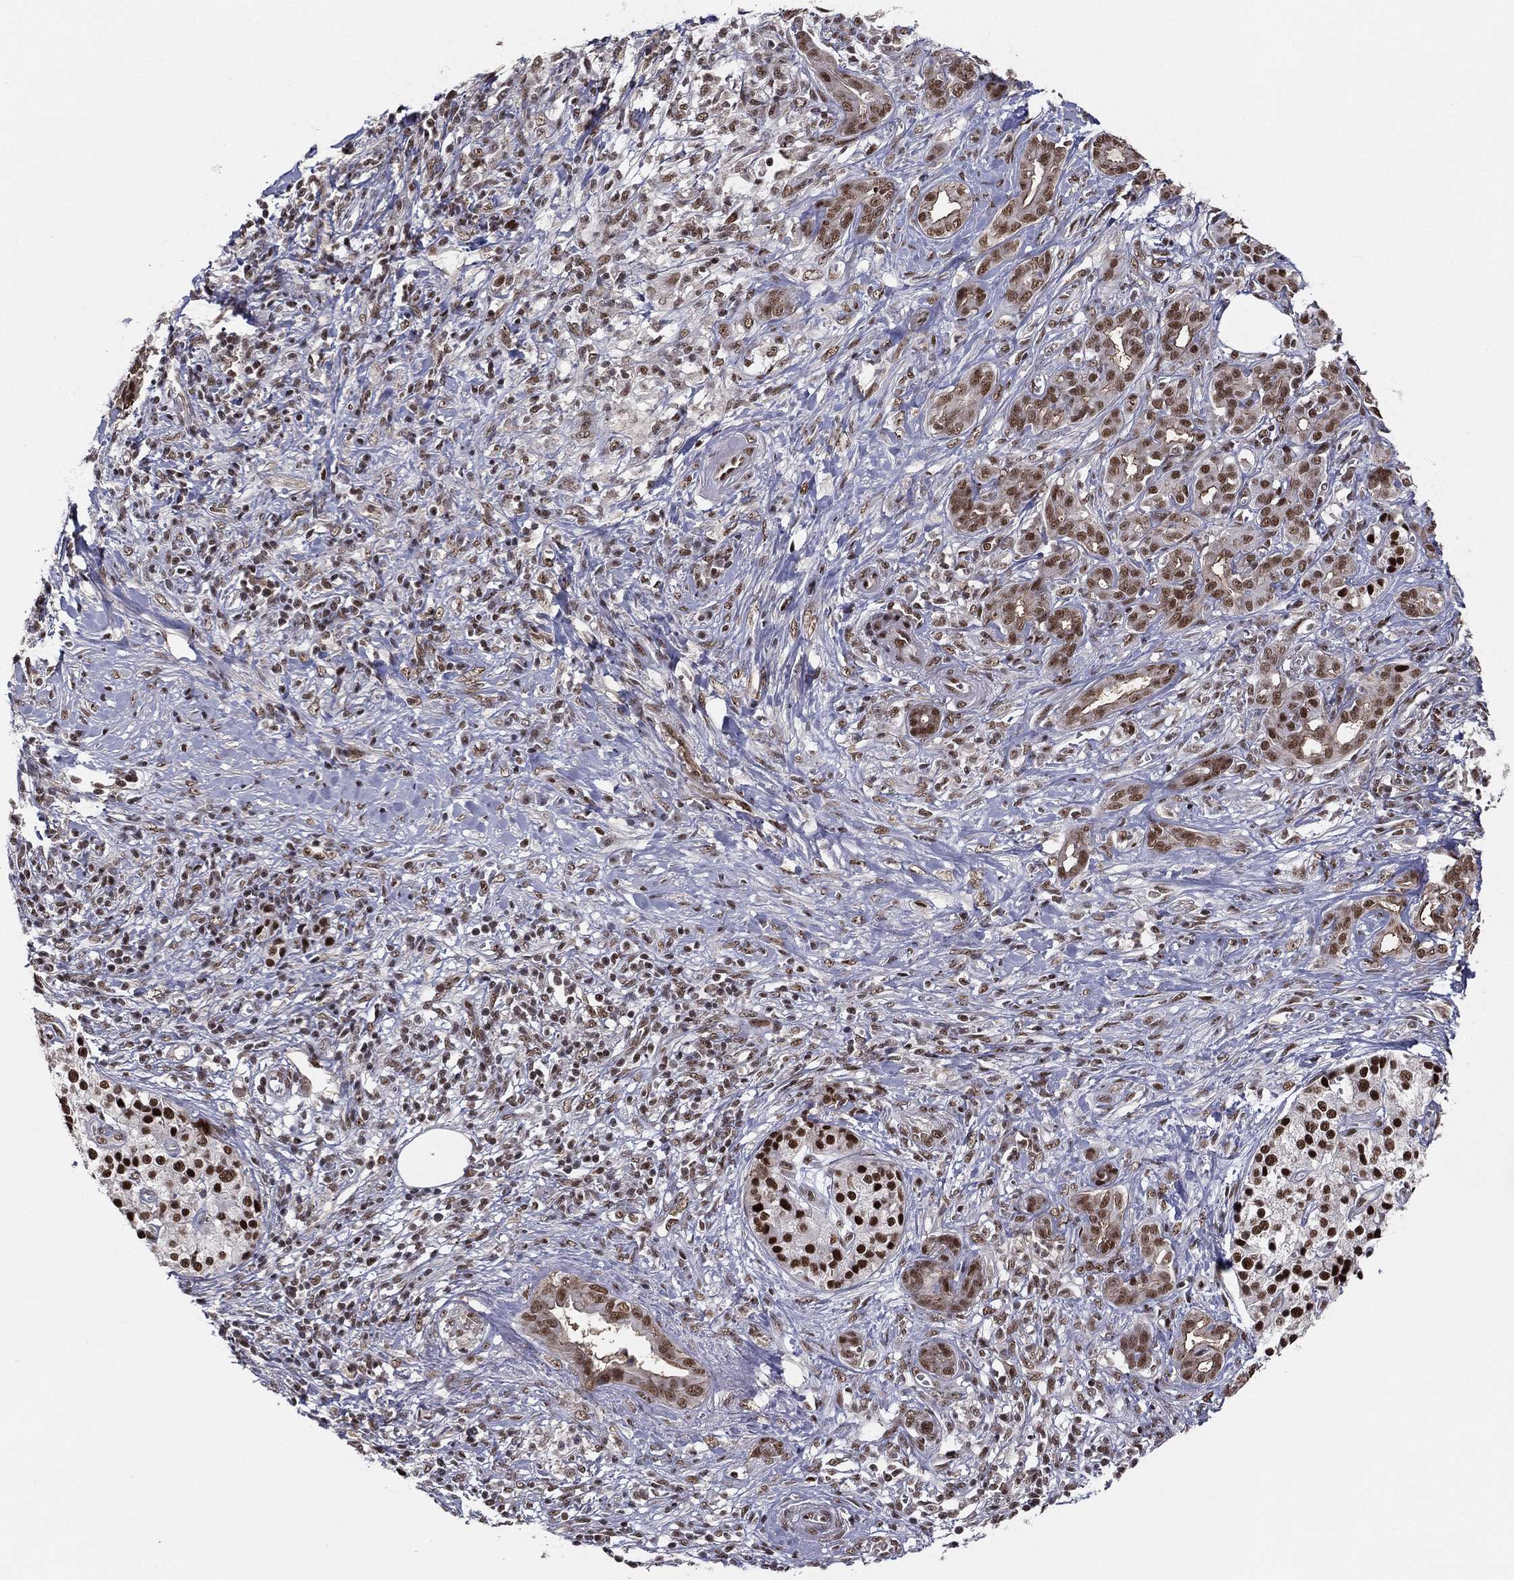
{"staining": {"intensity": "strong", "quantity": "25%-75%", "location": "nuclear"}, "tissue": "pancreatic cancer", "cell_type": "Tumor cells", "image_type": "cancer", "snomed": [{"axis": "morphology", "description": "Adenocarcinoma, NOS"}, {"axis": "topography", "description": "Pancreas"}], "caption": "Immunohistochemistry (DAB (3,3'-diaminobenzidine)) staining of pancreatic adenocarcinoma demonstrates strong nuclear protein expression in approximately 25%-75% of tumor cells.", "gene": "GPALPP1", "patient": {"sex": "male", "age": 61}}